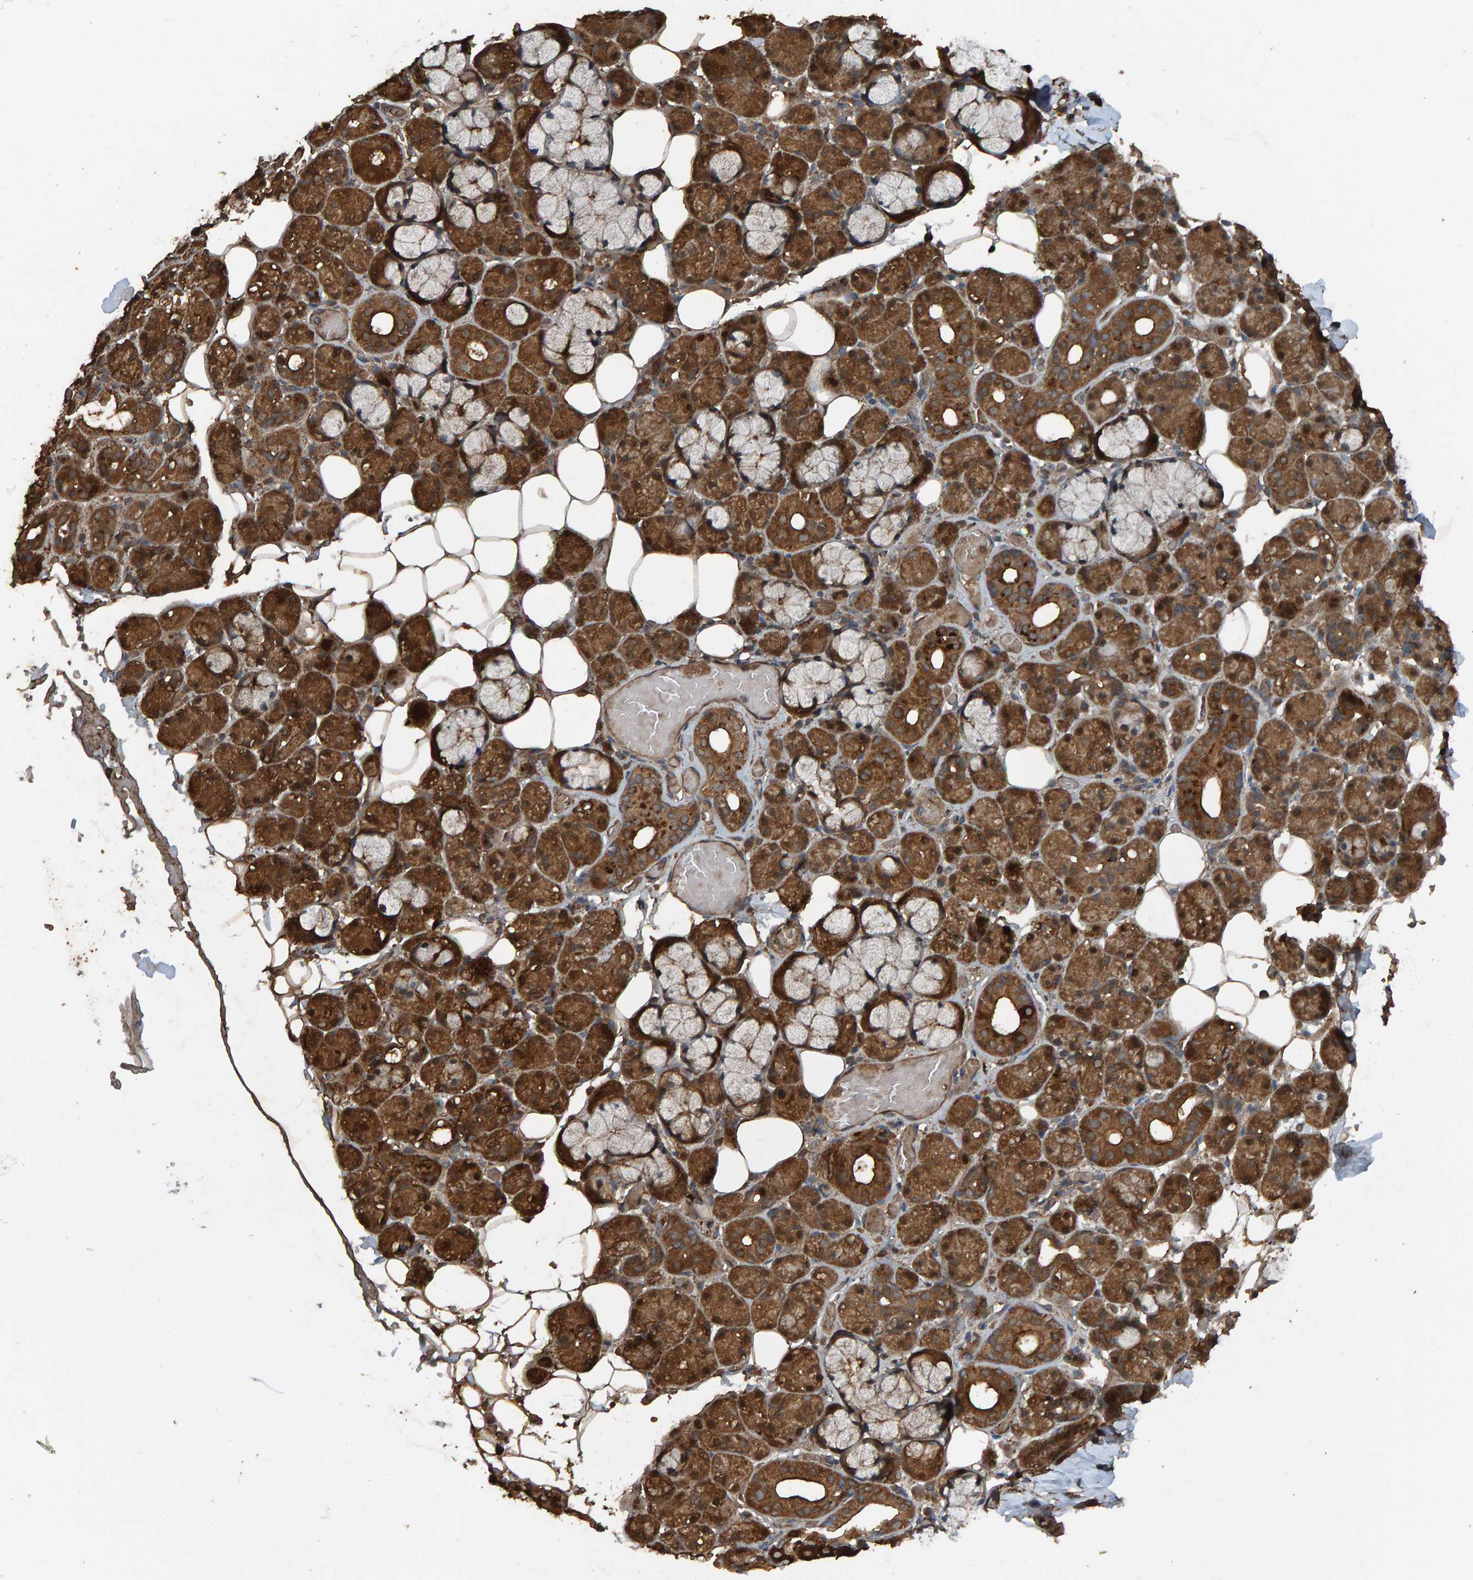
{"staining": {"intensity": "moderate", "quantity": ">75%", "location": "cytoplasmic/membranous"}, "tissue": "salivary gland", "cell_type": "Glandular cells", "image_type": "normal", "snomed": [{"axis": "morphology", "description": "Normal tissue, NOS"}, {"axis": "topography", "description": "Salivary gland"}], "caption": "Benign salivary gland exhibits moderate cytoplasmic/membranous positivity in about >75% of glandular cells.", "gene": "DUS1L", "patient": {"sex": "male", "age": 63}}